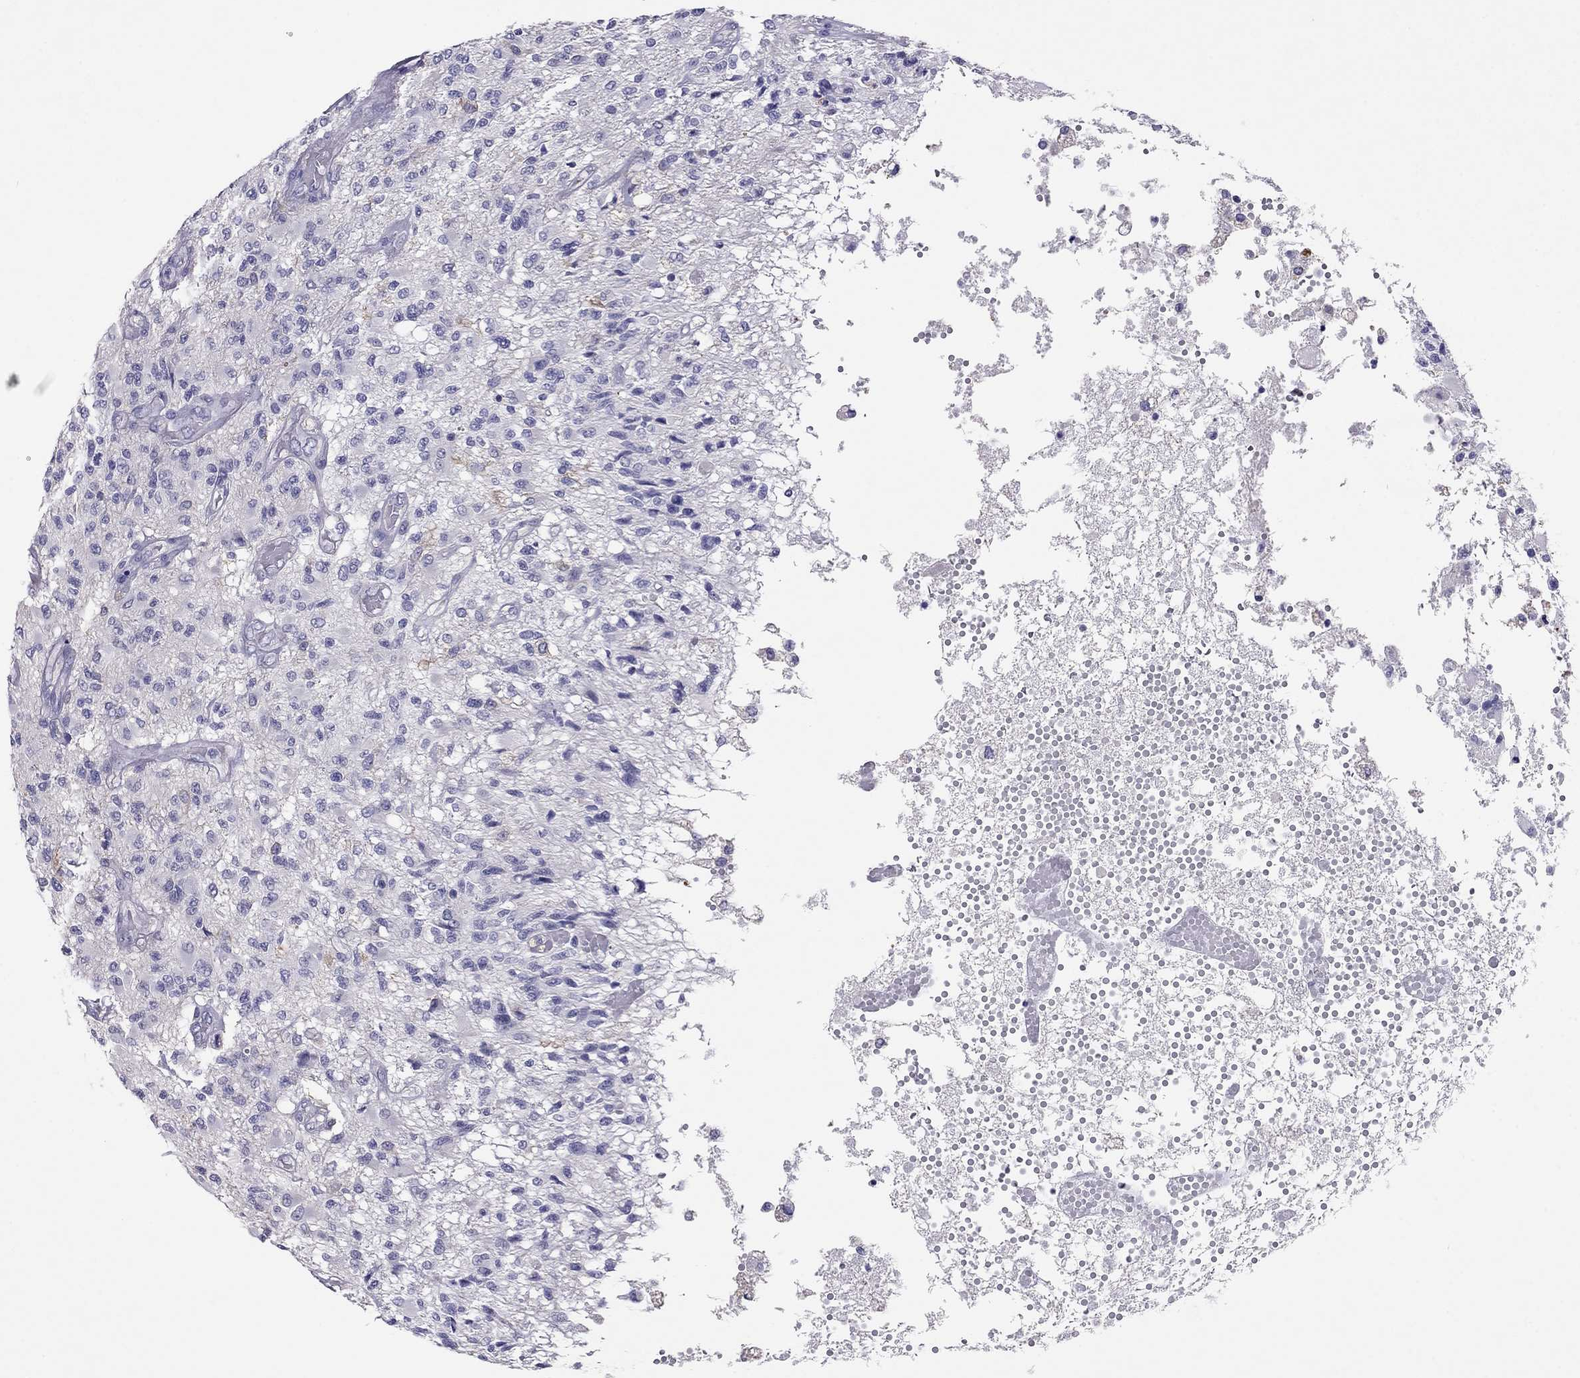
{"staining": {"intensity": "negative", "quantity": "none", "location": "none"}, "tissue": "glioma", "cell_type": "Tumor cells", "image_type": "cancer", "snomed": [{"axis": "morphology", "description": "Glioma, malignant, High grade"}, {"axis": "topography", "description": "Brain"}], "caption": "Protein analysis of glioma reveals no significant staining in tumor cells.", "gene": "CAPNS2", "patient": {"sex": "female", "age": 63}}